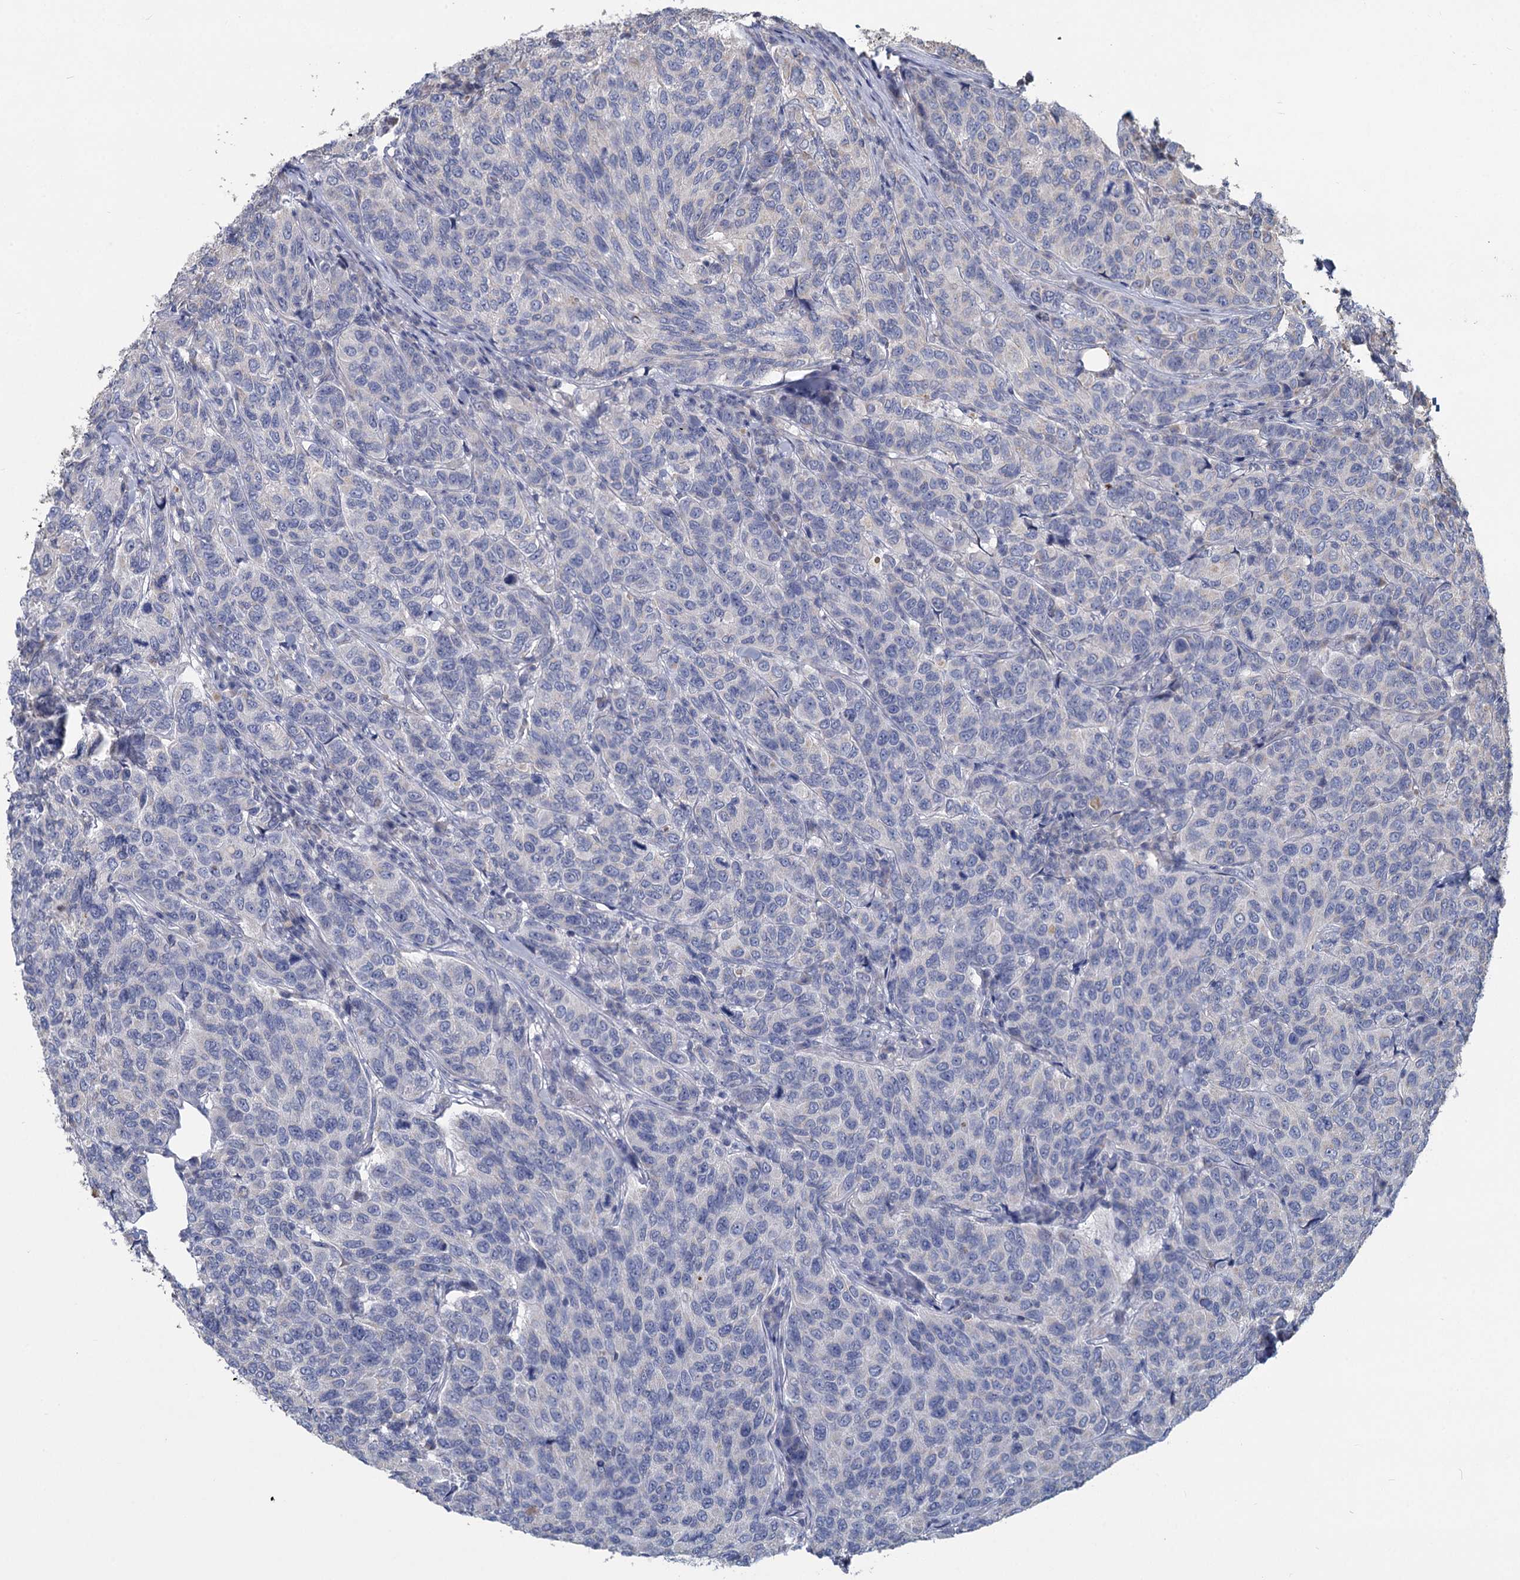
{"staining": {"intensity": "negative", "quantity": "none", "location": "none"}, "tissue": "breast cancer", "cell_type": "Tumor cells", "image_type": "cancer", "snomed": [{"axis": "morphology", "description": "Duct carcinoma"}, {"axis": "topography", "description": "Breast"}], "caption": "IHC micrograph of breast cancer stained for a protein (brown), which shows no expression in tumor cells.", "gene": "HES2", "patient": {"sex": "female", "age": 55}}